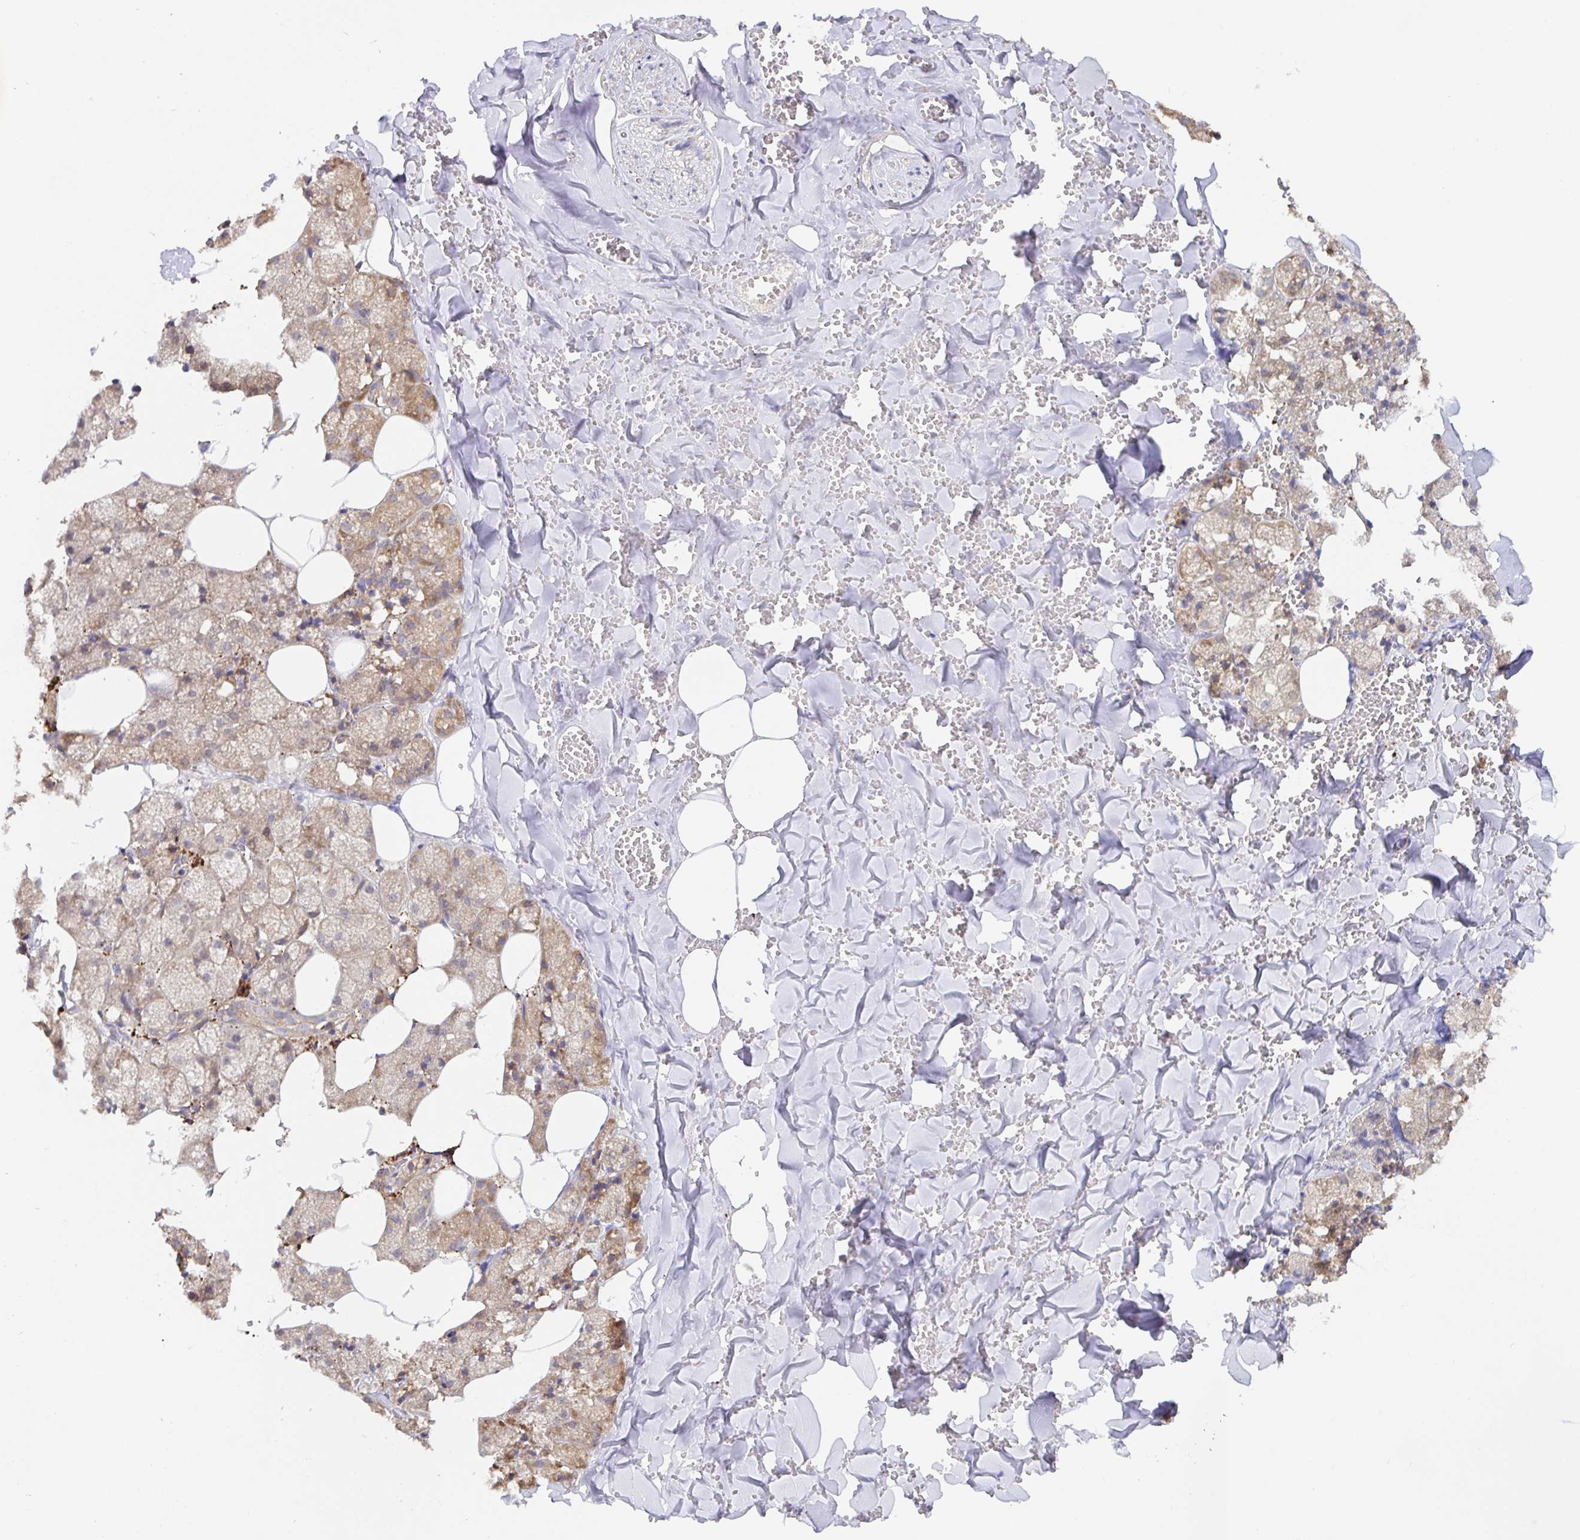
{"staining": {"intensity": "weak", "quantity": ">75%", "location": "cytoplasmic/membranous"}, "tissue": "salivary gland", "cell_type": "Glandular cells", "image_type": "normal", "snomed": [{"axis": "morphology", "description": "Normal tissue, NOS"}, {"axis": "topography", "description": "Salivary gland"}, {"axis": "topography", "description": "Peripheral nerve tissue"}], "caption": "Human salivary gland stained for a protein (brown) exhibits weak cytoplasmic/membranous positive positivity in approximately >75% of glandular cells.", "gene": "HAGH", "patient": {"sex": "male", "age": 38}}